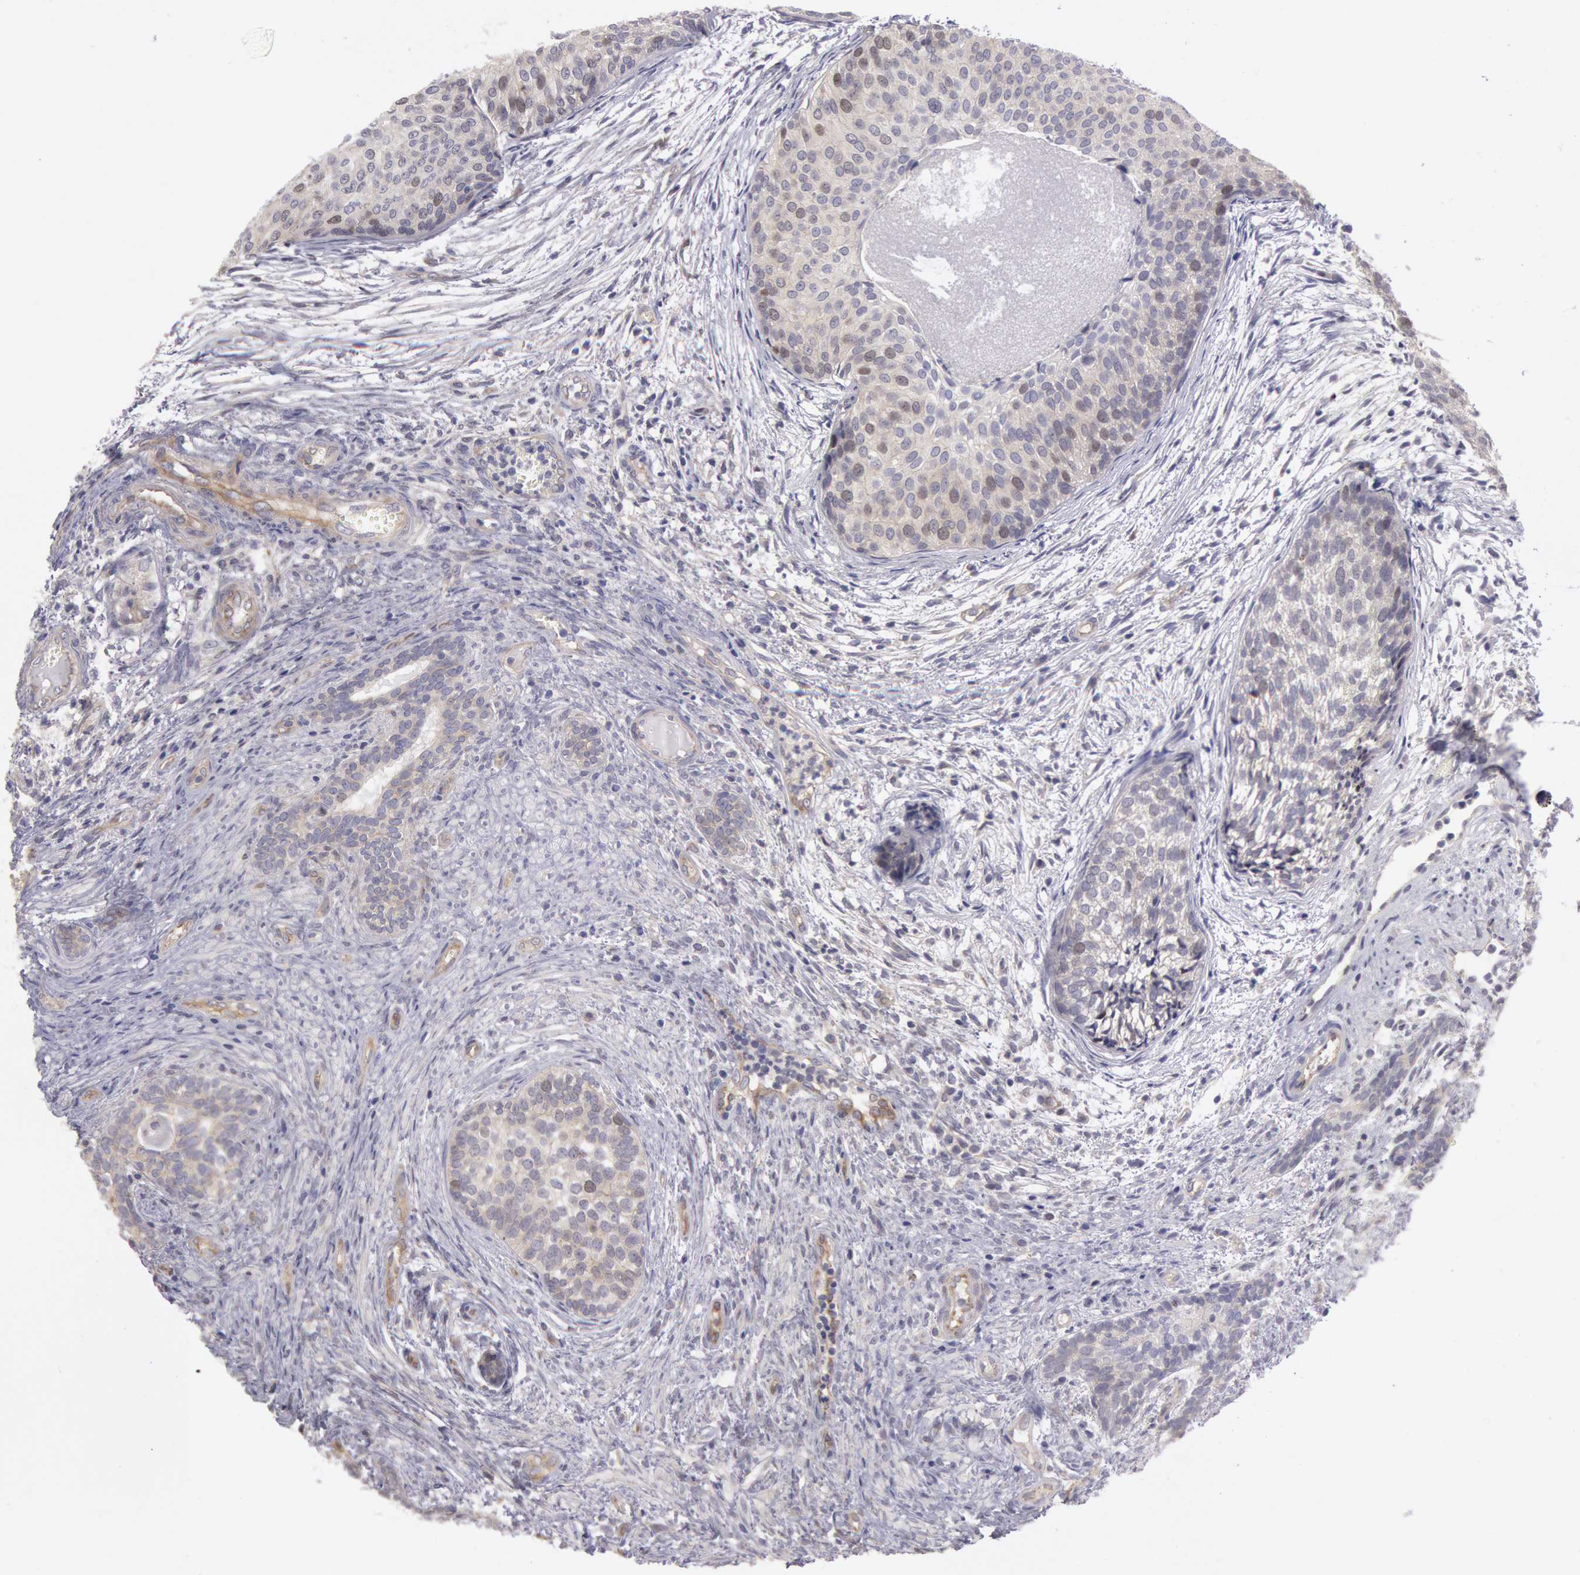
{"staining": {"intensity": "negative", "quantity": "none", "location": "none"}, "tissue": "urothelial cancer", "cell_type": "Tumor cells", "image_type": "cancer", "snomed": [{"axis": "morphology", "description": "Urothelial carcinoma, Low grade"}, {"axis": "topography", "description": "Urinary bladder"}], "caption": "The histopathology image reveals no significant expression in tumor cells of low-grade urothelial carcinoma.", "gene": "AMOTL1", "patient": {"sex": "male", "age": 84}}